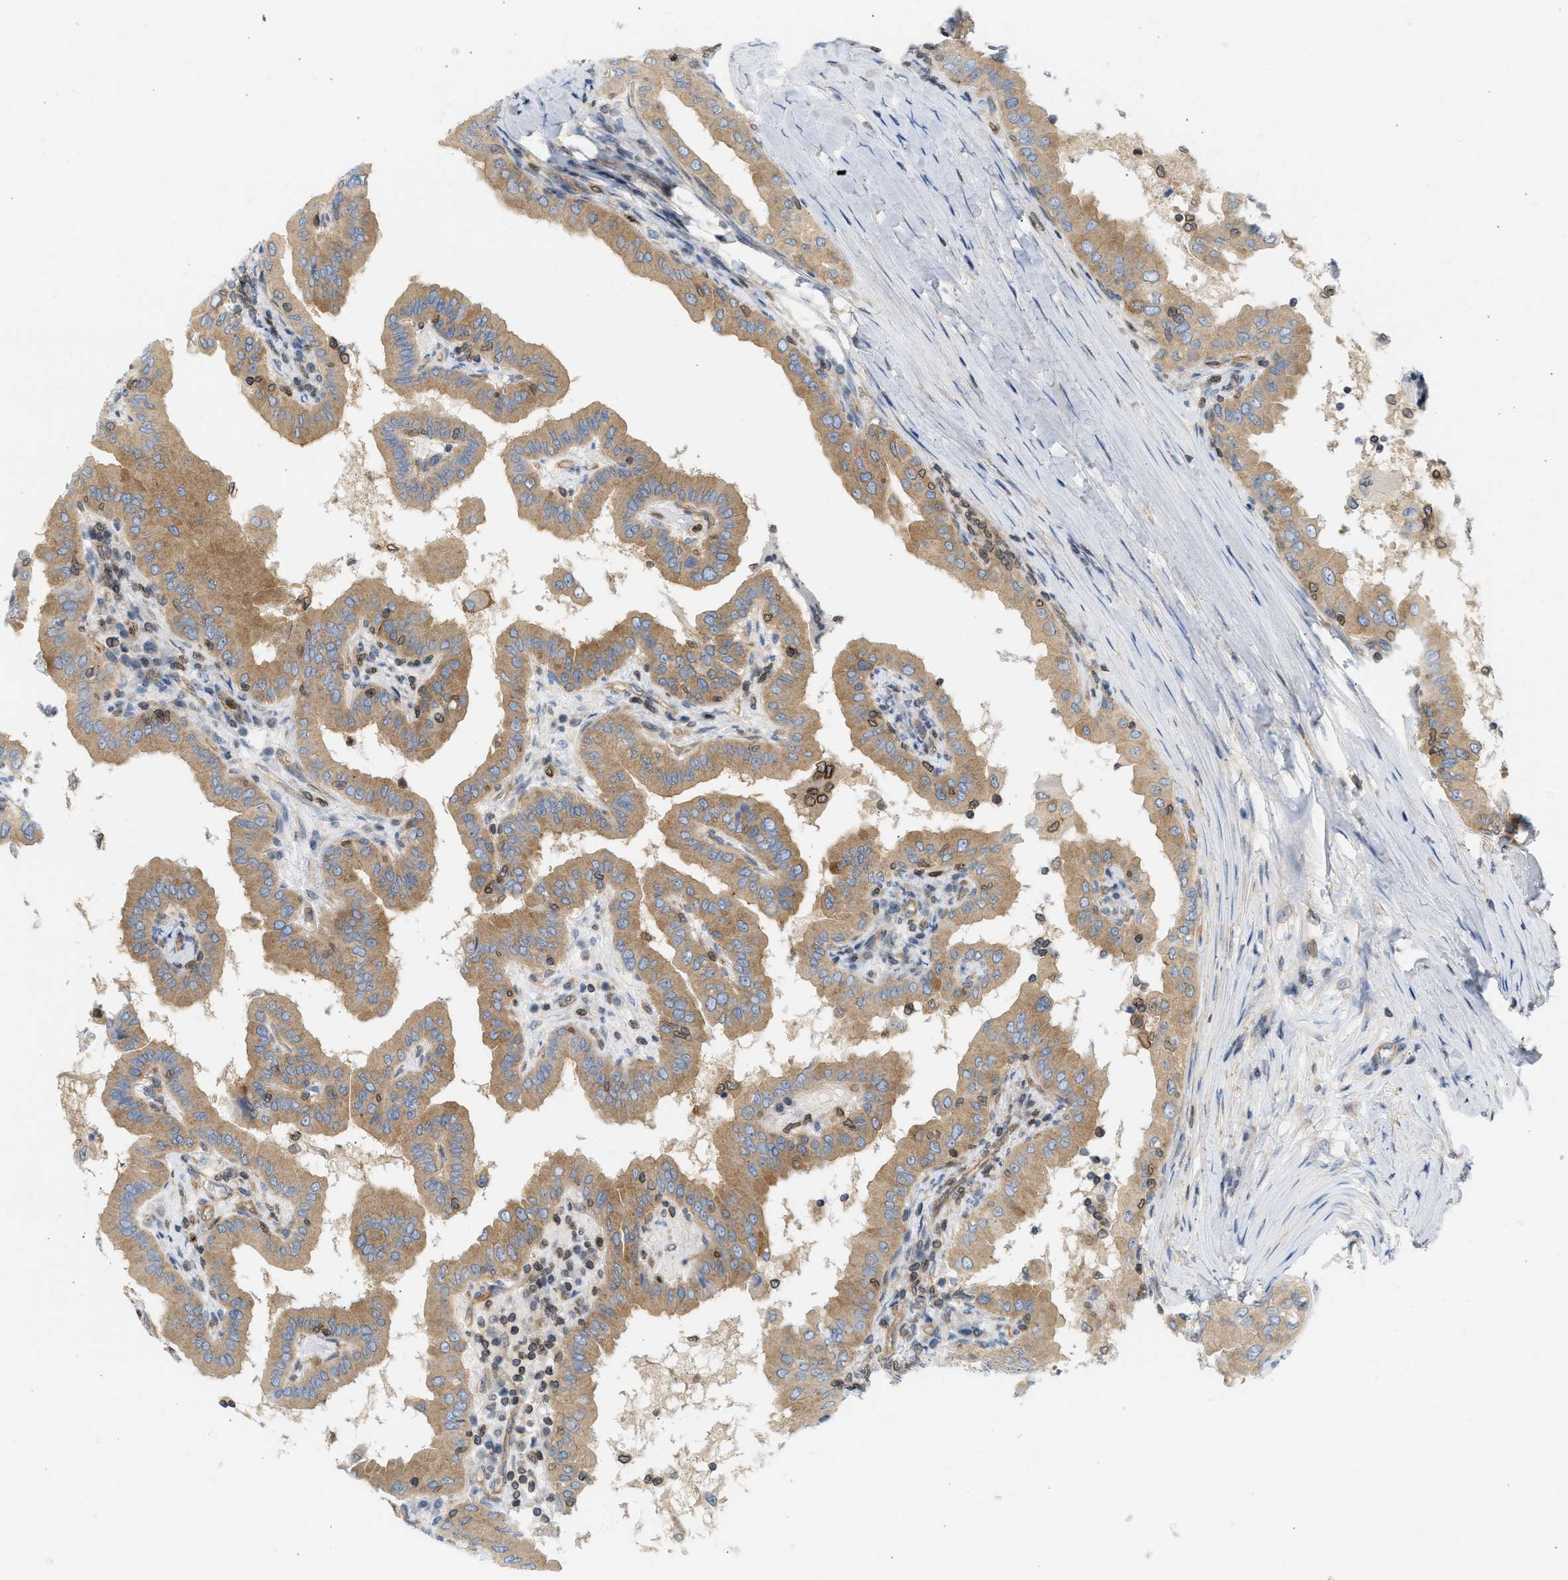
{"staining": {"intensity": "moderate", "quantity": ">75%", "location": "cytoplasmic/membranous"}, "tissue": "thyroid cancer", "cell_type": "Tumor cells", "image_type": "cancer", "snomed": [{"axis": "morphology", "description": "Papillary adenocarcinoma, NOS"}, {"axis": "topography", "description": "Thyroid gland"}], "caption": "Immunohistochemistry (IHC) histopathology image of thyroid cancer (papillary adenocarcinoma) stained for a protein (brown), which exhibits medium levels of moderate cytoplasmic/membranous positivity in about >75% of tumor cells.", "gene": "STRN", "patient": {"sex": "male", "age": 33}}